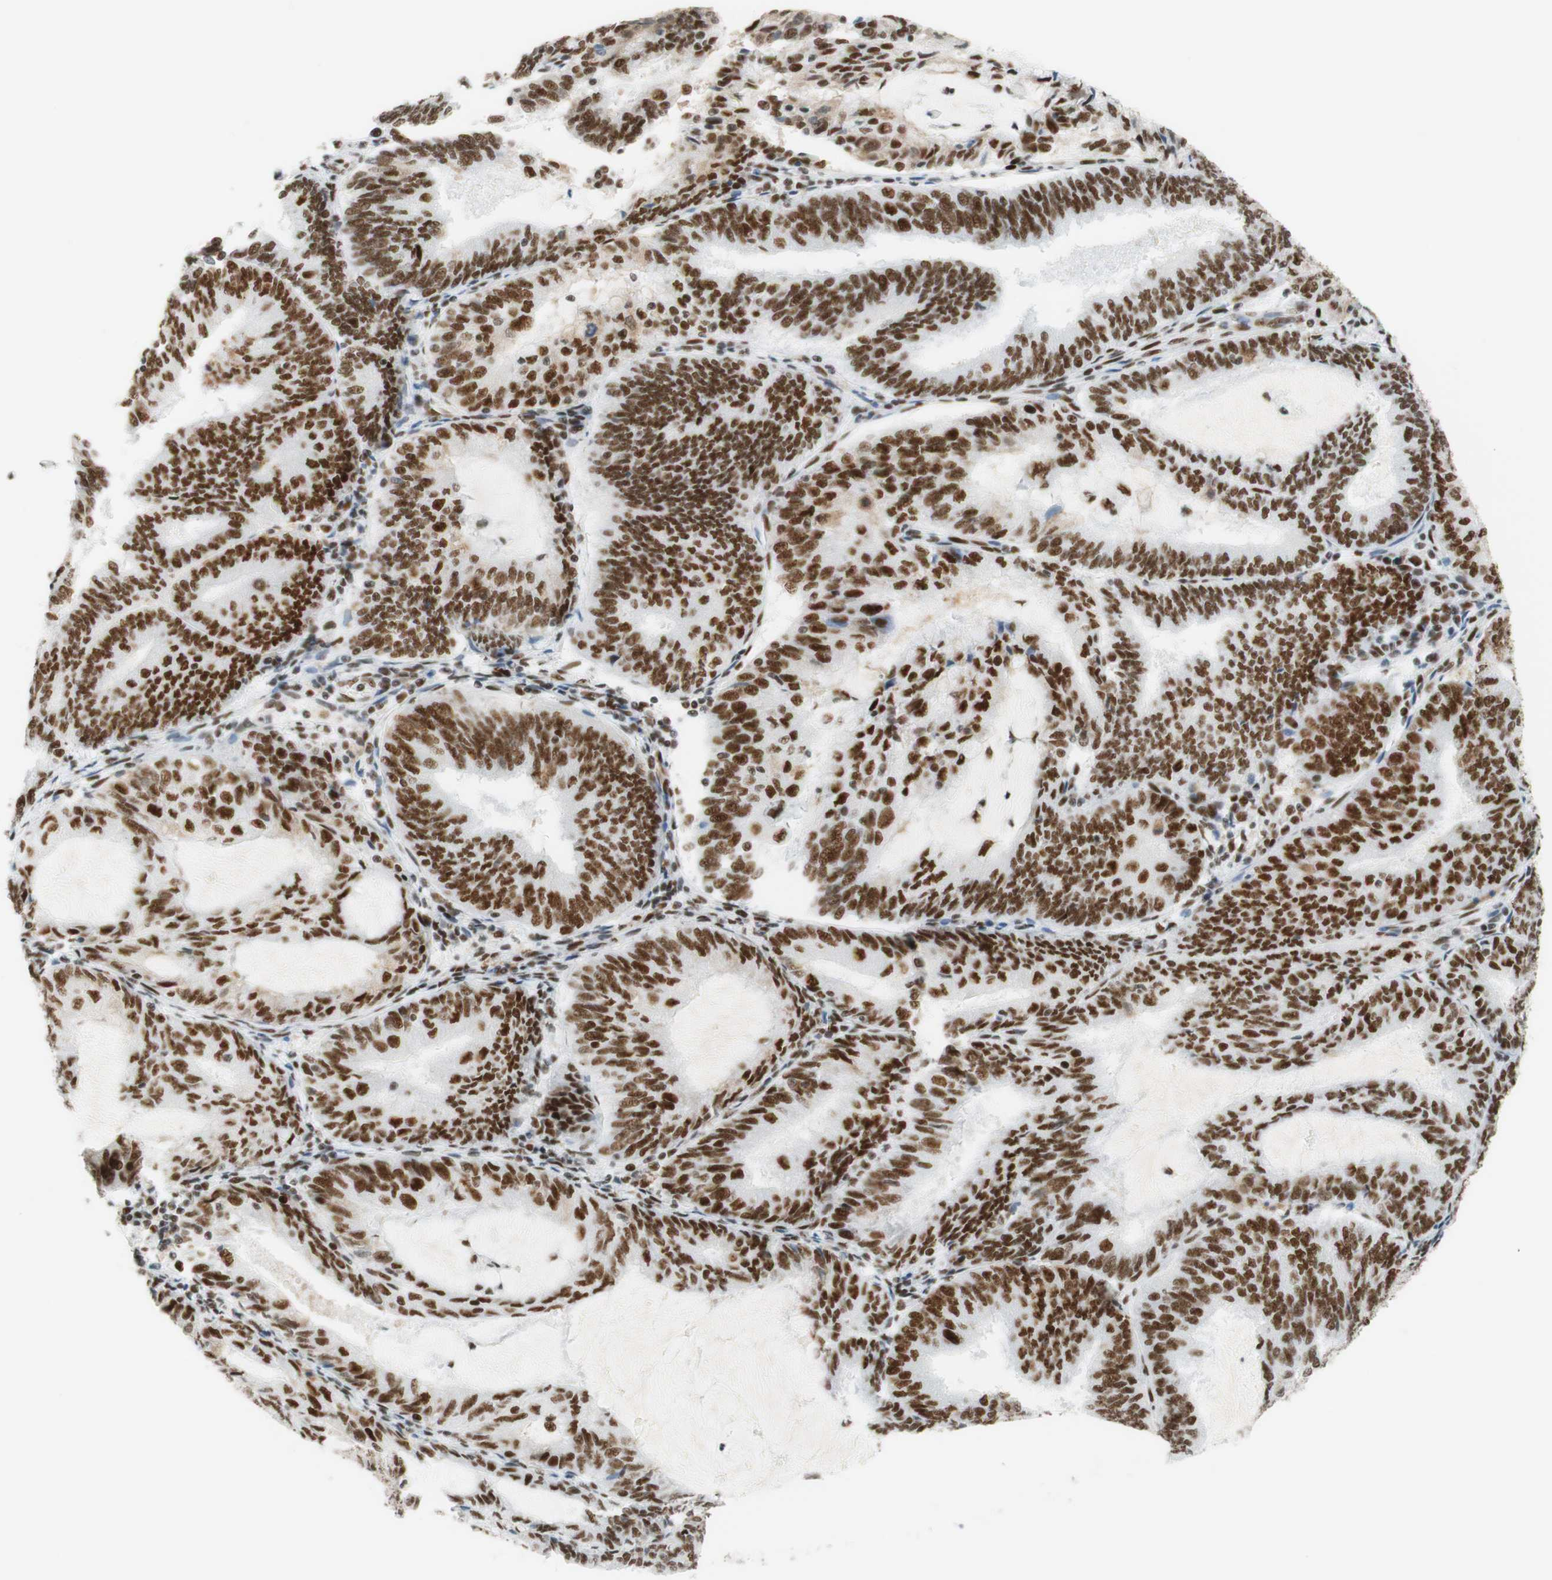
{"staining": {"intensity": "moderate", "quantity": "25%-75%", "location": "nuclear"}, "tissue": "endometrial cancer", "cell_type": "Tumor cells", "image_type": "cancer", "snomed": [{"axis": "morphology", "description": "Adenocarcinoma, NOS"}, {"axis": "topography", "description": "Endometrium"}], "caption": "Endometrial adenocarcinoma stained for a protein (brown) reveals moderate nuclear positive positivity in approximately 25%-75% of tumor cells.", "gene": "RNF20", "patient": {"sex": "female", "age": 81}}